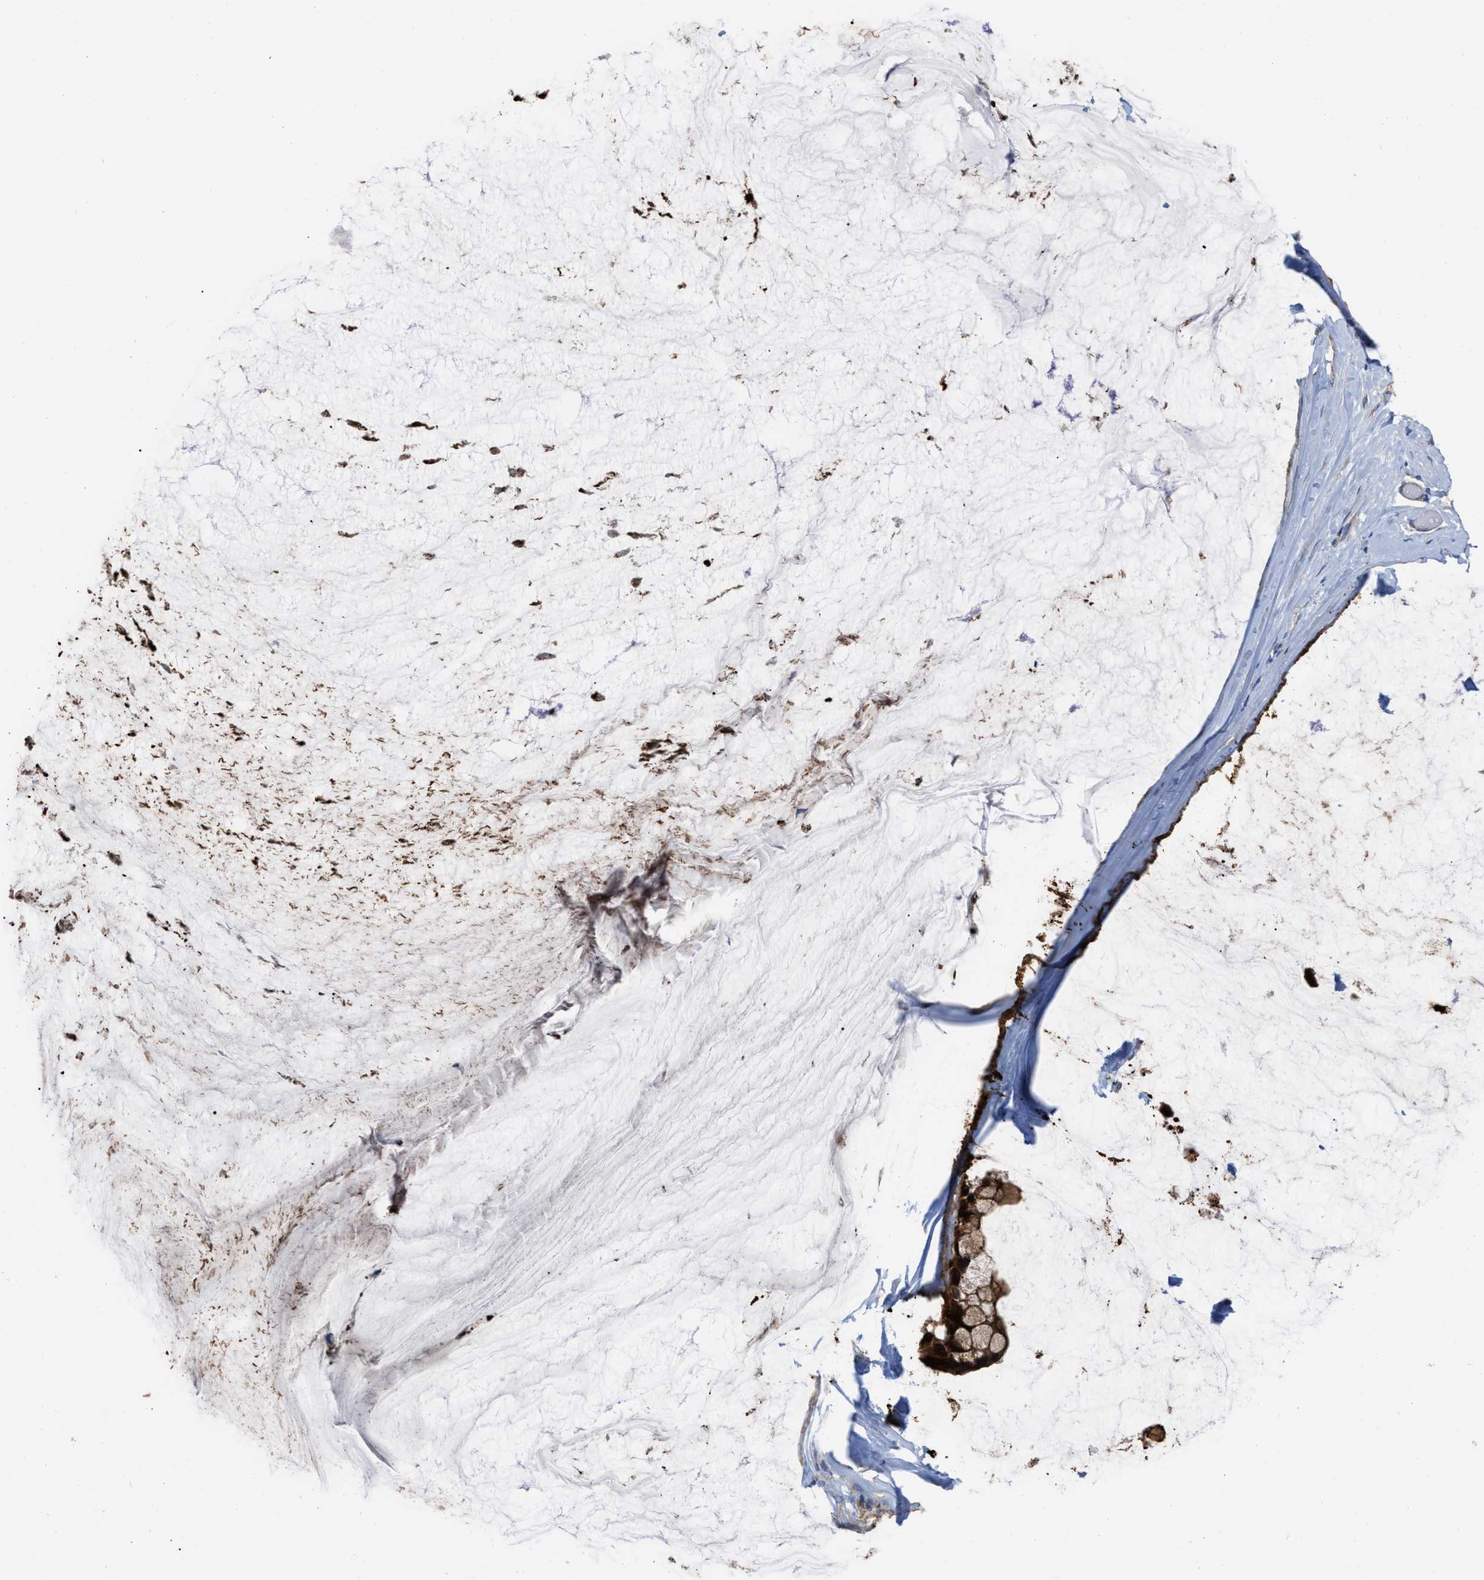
{"staining": {"intensity": "moderate", "quantity": ">75%", "location": "cytoplasmic/membranous"}, "tissue": "ovarian cancer", "cell_type": "Tumor cells", "image_type": "cancer", "snomed": [{"axis": "morphology", "description": "Cystadenocarcinoma, mucinous, NOS"}, {"axis": "topography", "description": "Ovary"}], "caption": "A brown stain labels moderate cytoplasmic/membranous staining of a protein in human ovarian mucinous cystadenocarcinoma tumor cells. (brown staining indicates protein expression, while blue staining denotes nuclei).", "gene": "TRIOBP", "patient": {"sex": "female", "age": 39}}